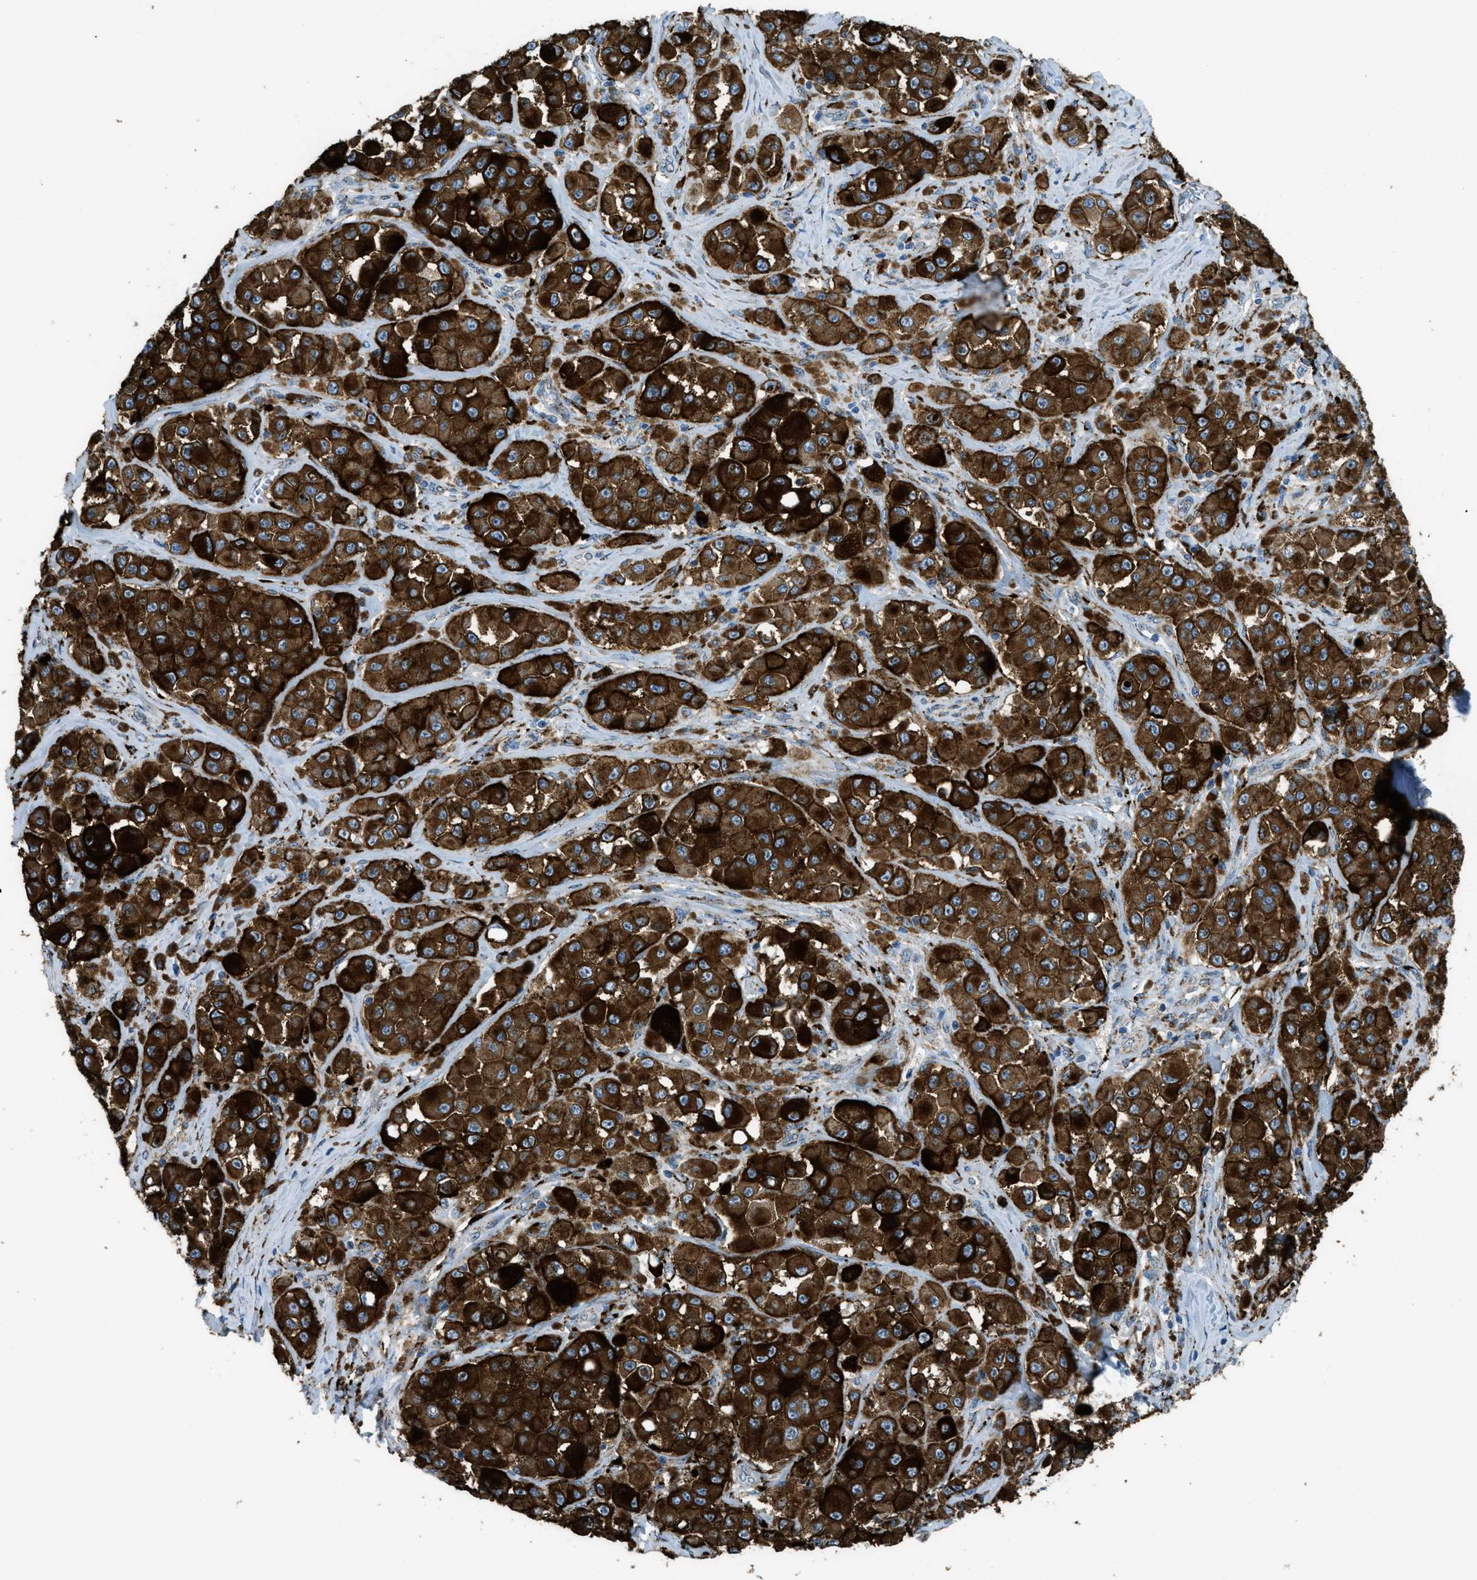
{"staining": {"intensity": "strong", "quantity": ">75%", "location": "cytoplasmic/membranous"}, "tissue": "melanoma", "cell_type": "Tumor cells", "image_type": "cancer", "snomed": [{"axis": "morphology", "description": "Malignant melanoma, NOS"}, {"axis": "topography", "description": "Skin"}], "caption": "Malignant melanoma was stained to show a protein in brown. There is high levels of strong cytoplasmic/membranous staining in approximately >75% of tumor cells.", "gene": "SCARB2", "patient": {"sex": "male", "age": 84}}